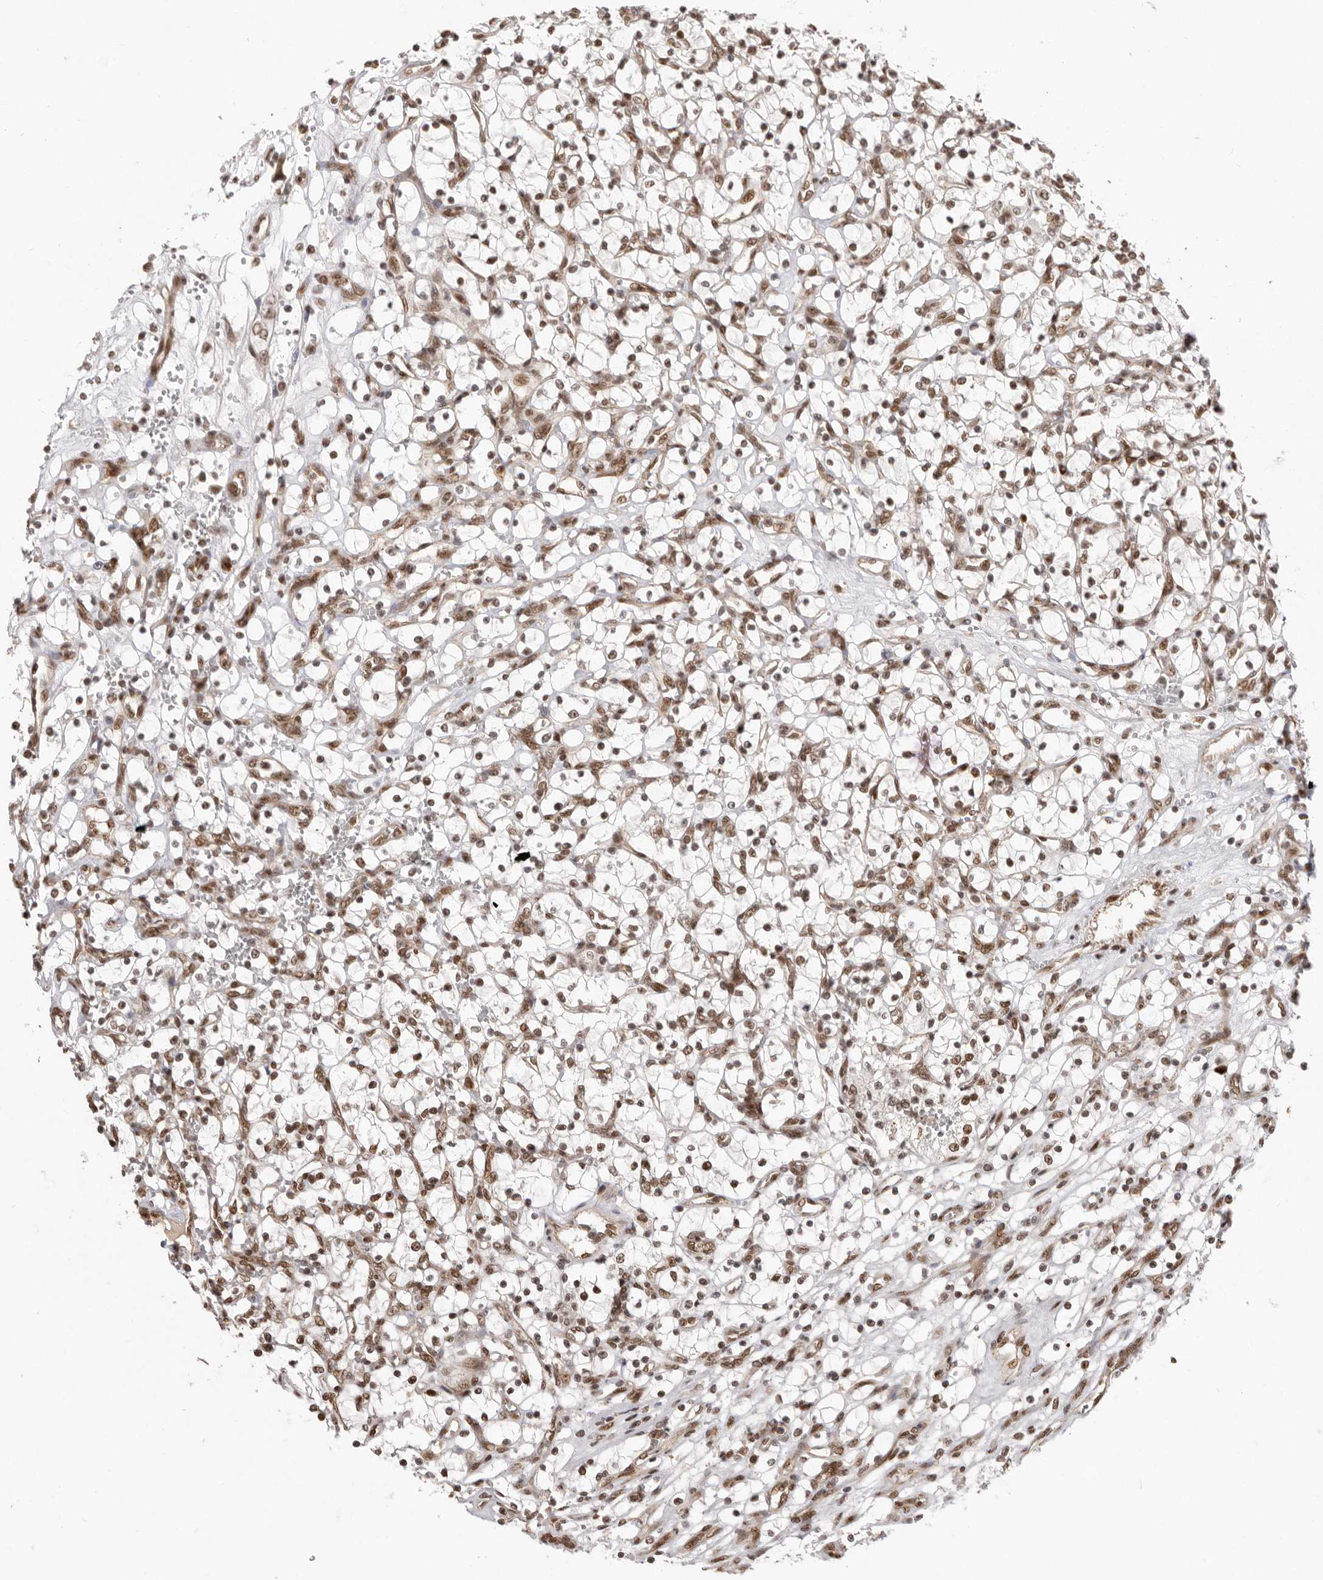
{"staining": {"intensity": "strong", "quantity": ">75%", "location": "nuclear"}, "tissue": "renal cancer", "cell_type": "Tumor cells", "image_type": "cancer", "snomed": [{"axis": "morphology", "description": "Adenocarcinoma, NOS"}, {"axis": "topography", "description": "Kidney"}], "caption": "A micrograph of renal cancer (adenocarcinoma) stained for a protein demonstrates strong nuclear brown staining in tumor cells.", "gene": "CHTOP", "patient": {"sex": "female", "age": 69}}